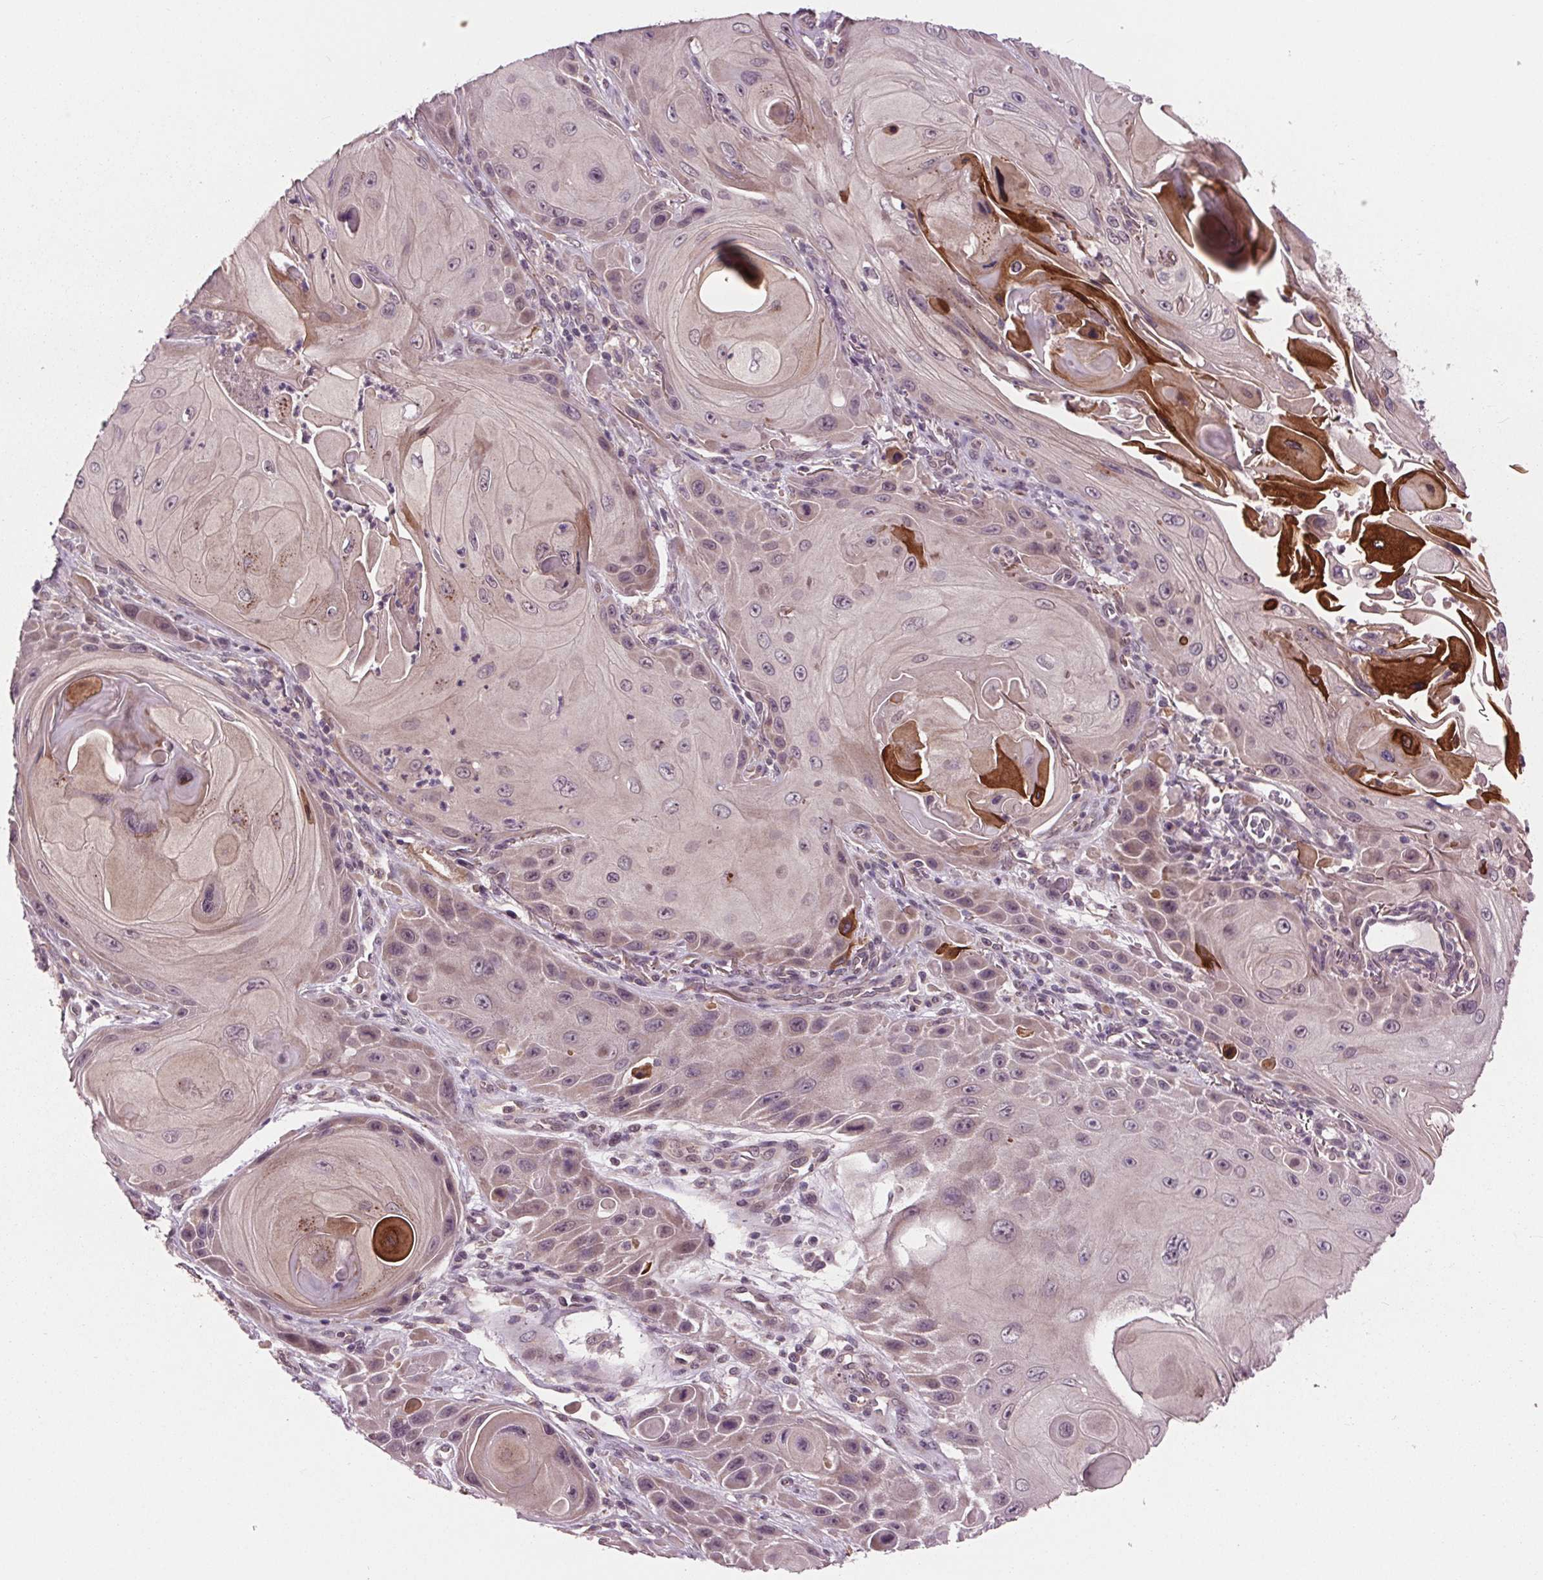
{"staining": {"intensity": "negative", "quantity": "none", "location": "none"}, "tissue": "skin cancer", "cell_type": "Tumor cells", "image_type": "cancer", "snomed": [{"axis": "morphology", "description": "Squamous cell carcinoma, NOS"}, {"axis": "topography", "description": "Skin"}], "caption": "This micrograph is of skin squamous cell carcinoma stained with IHC to label a protein in brown with the nuclei are counter-stained blue. There is no expression in tumor cells.", "gene": "MAPK8", "patient": {"sex": "female", "age": 94}}